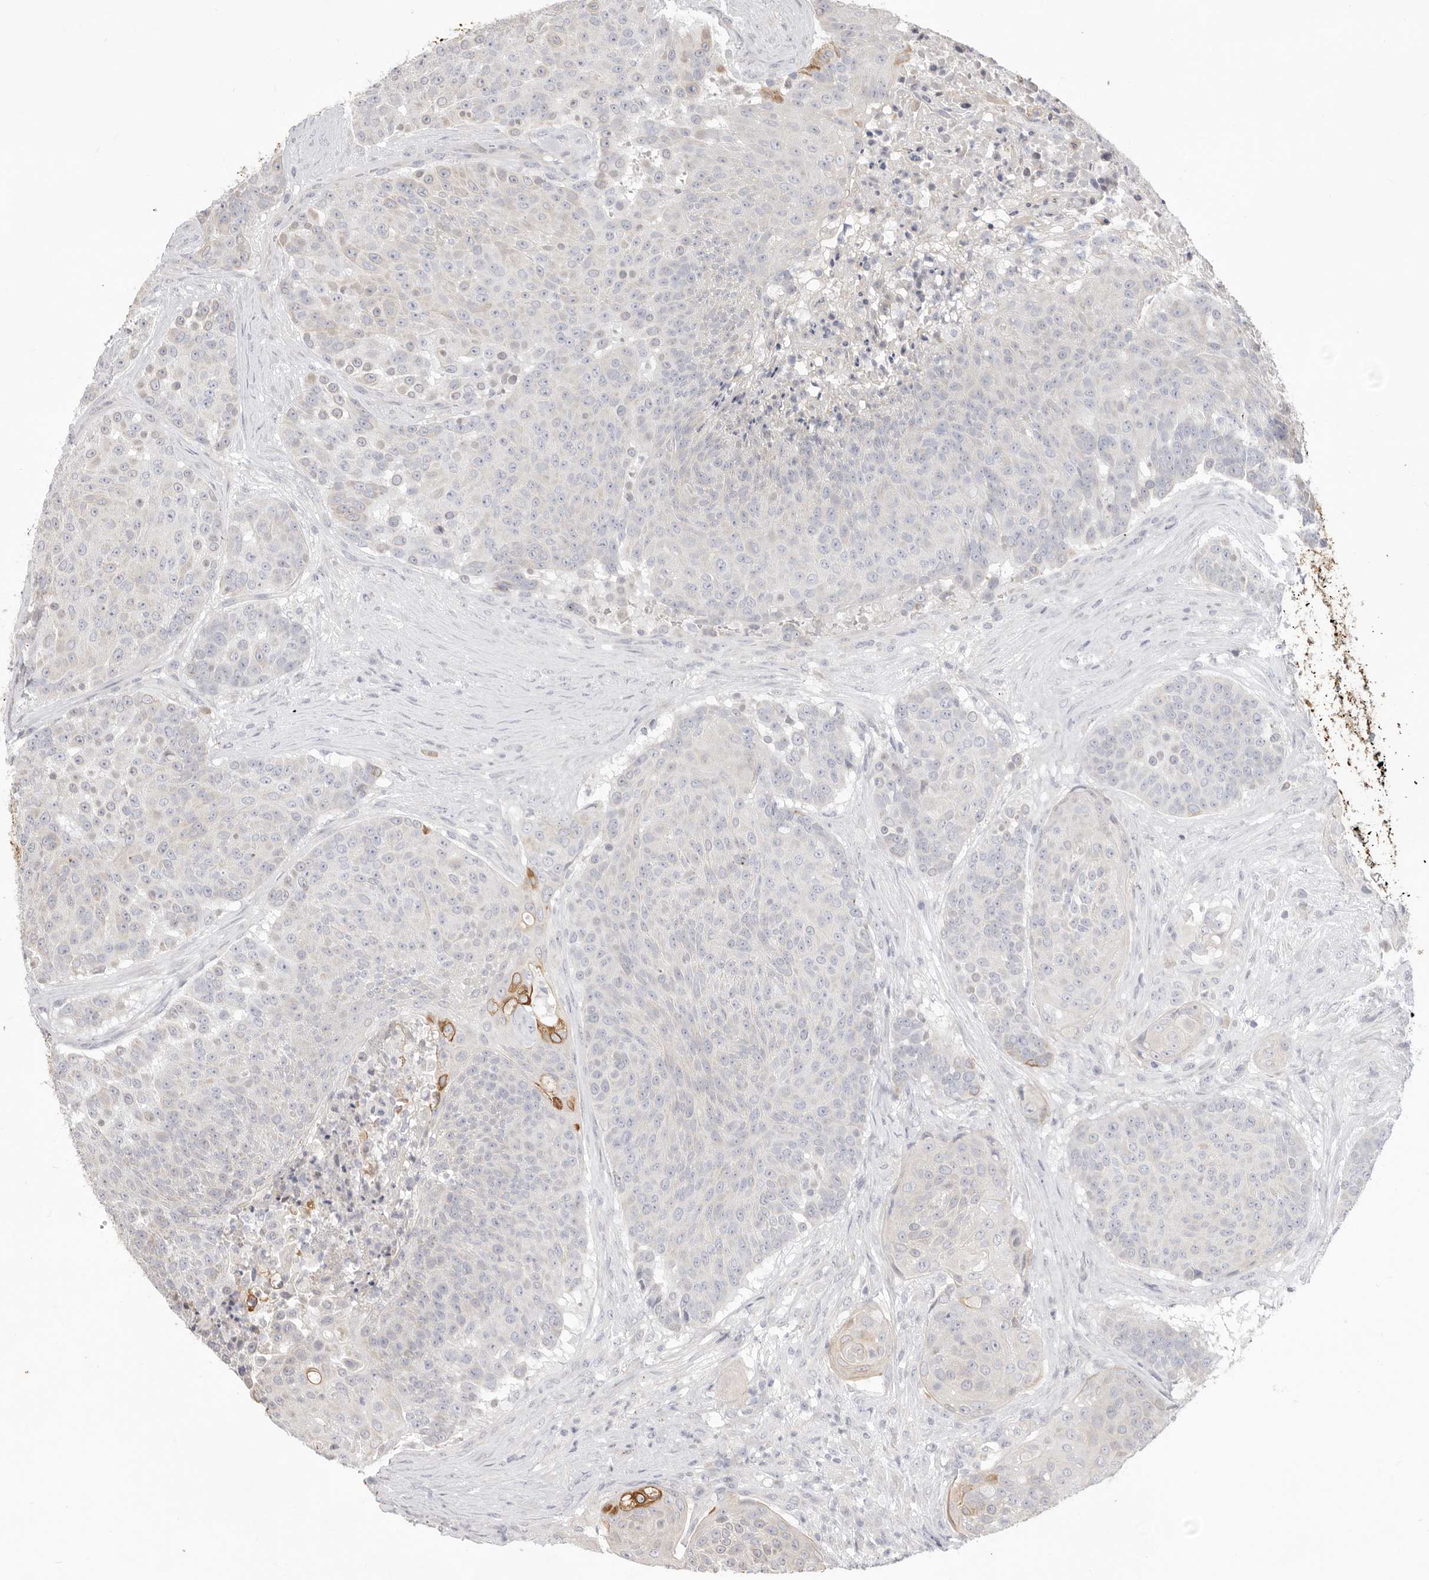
{"staining": {"intensity": "strong", "quantity": "<25%", "location": "cytoplasmic/membranous"}, "tissue": "urothelial cancer", "cell_type": "Tumor cells", "image_type": "cancer", "snomed": [{"axis": "morphology", "description": "Urothelial carcinoma, High grade"}, {"axis": "topography", "description": "Urinary bladder"}], "caption": "Human high-grade urothelial carcinoma stained for a protein (brown) displays strong cytoplasmic/membranous positive staining in about <25% of tumor cells.", "gene": "USH1C", "patient": {"sex": "female", "age": 63}}